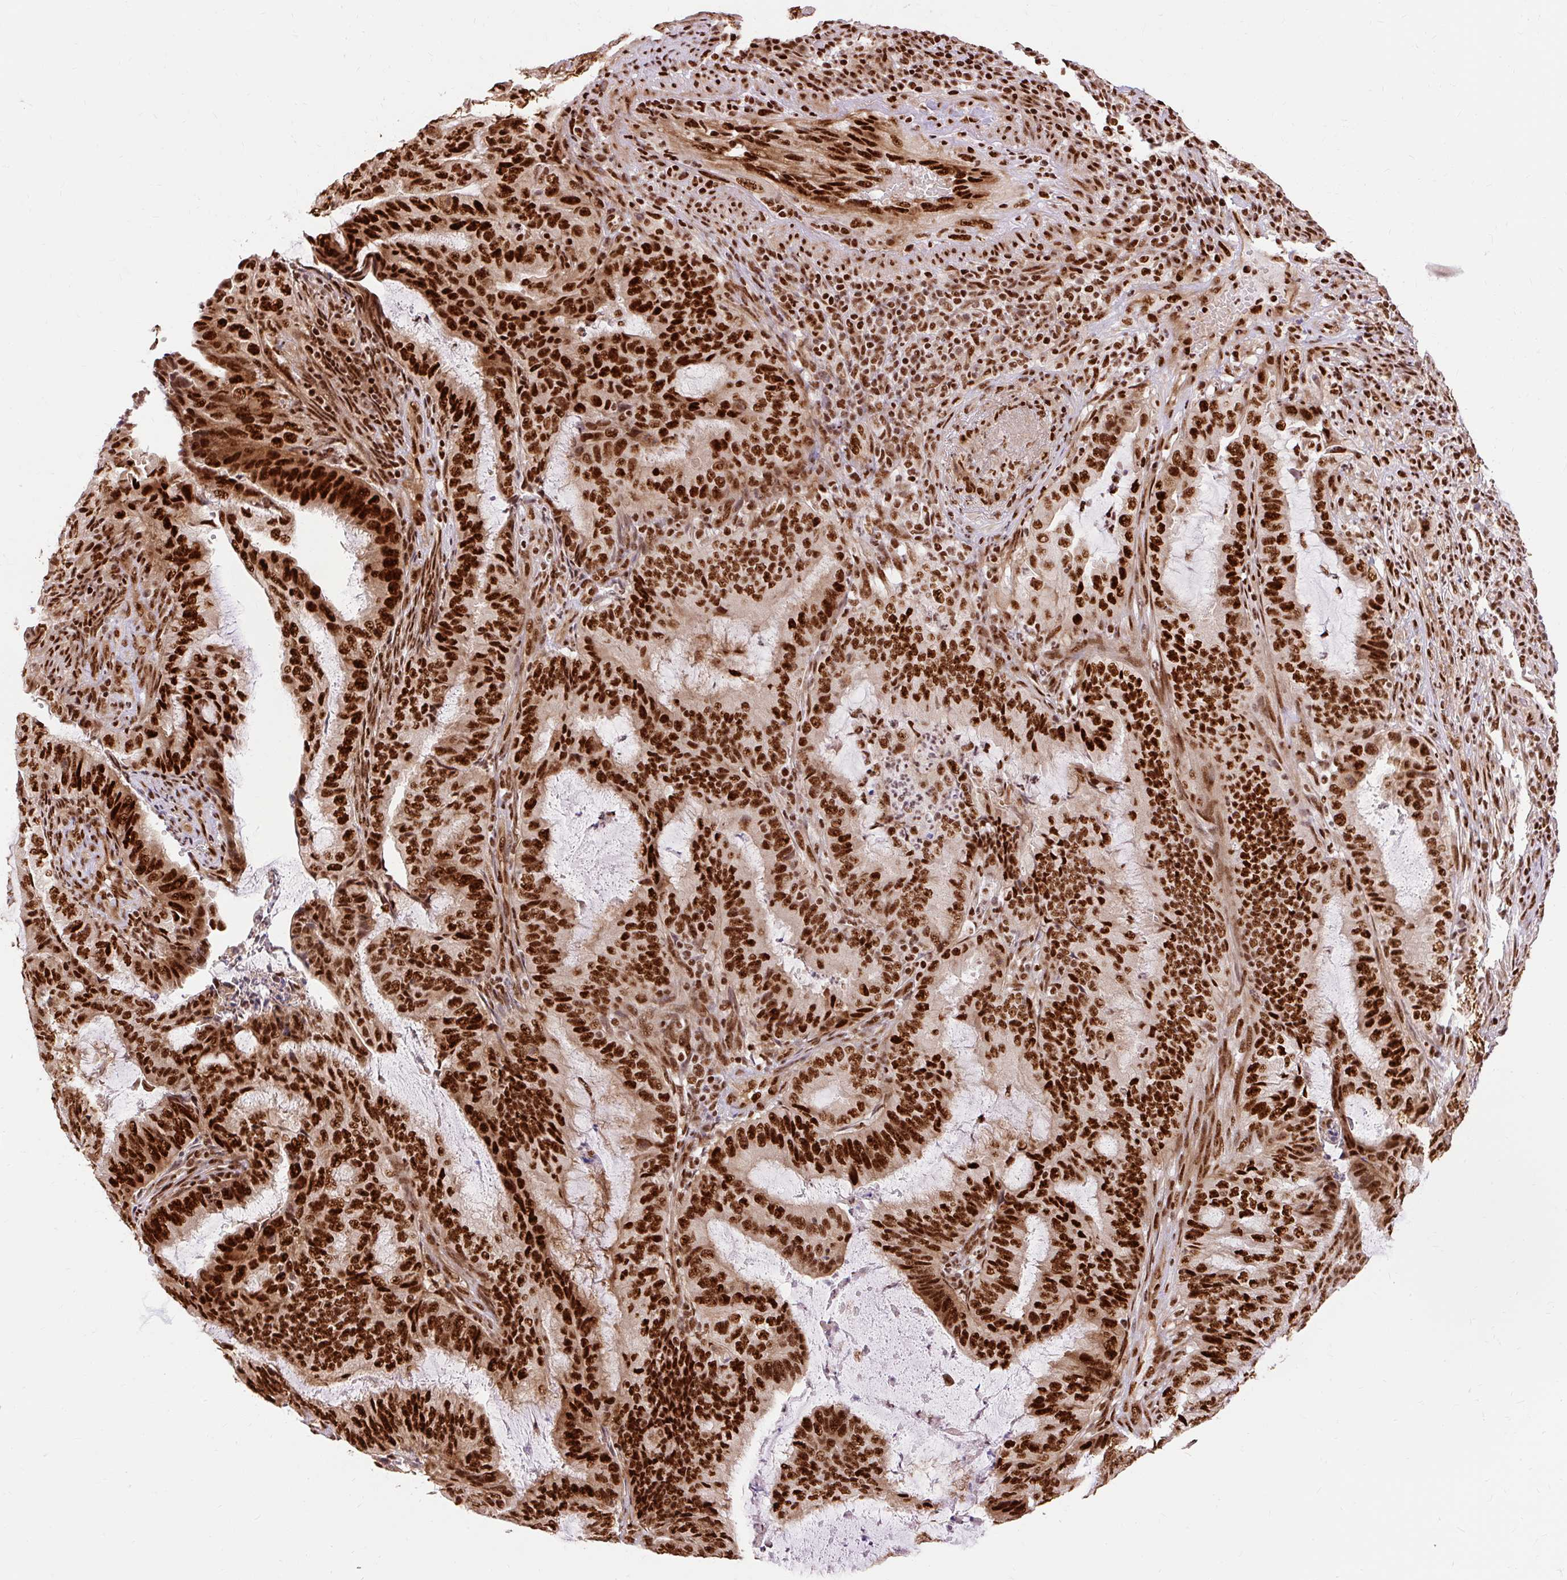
{"staining": {"intensity": "strong", "quantity": ">75%", "location": "nuclear"}, "tissue": "endometrial cancer", "cell_type": "Tumor cells", "image_type": "cancer", "snomed": [{"axis": "morphology", "description": "Adenocarcinoma, NOS"}, {"axis": "topography", "description": "Endometrium"}], "caption": "A histopathology image of human adenocarcinoma (endometrial) stained for a protein exhibits strong nuclear brown staining in tumor cells. (DAB IHC with brightfield microscopy, high magnification).", "gene": "MECOM", "patient": {"sex": "female", "age": 51}}